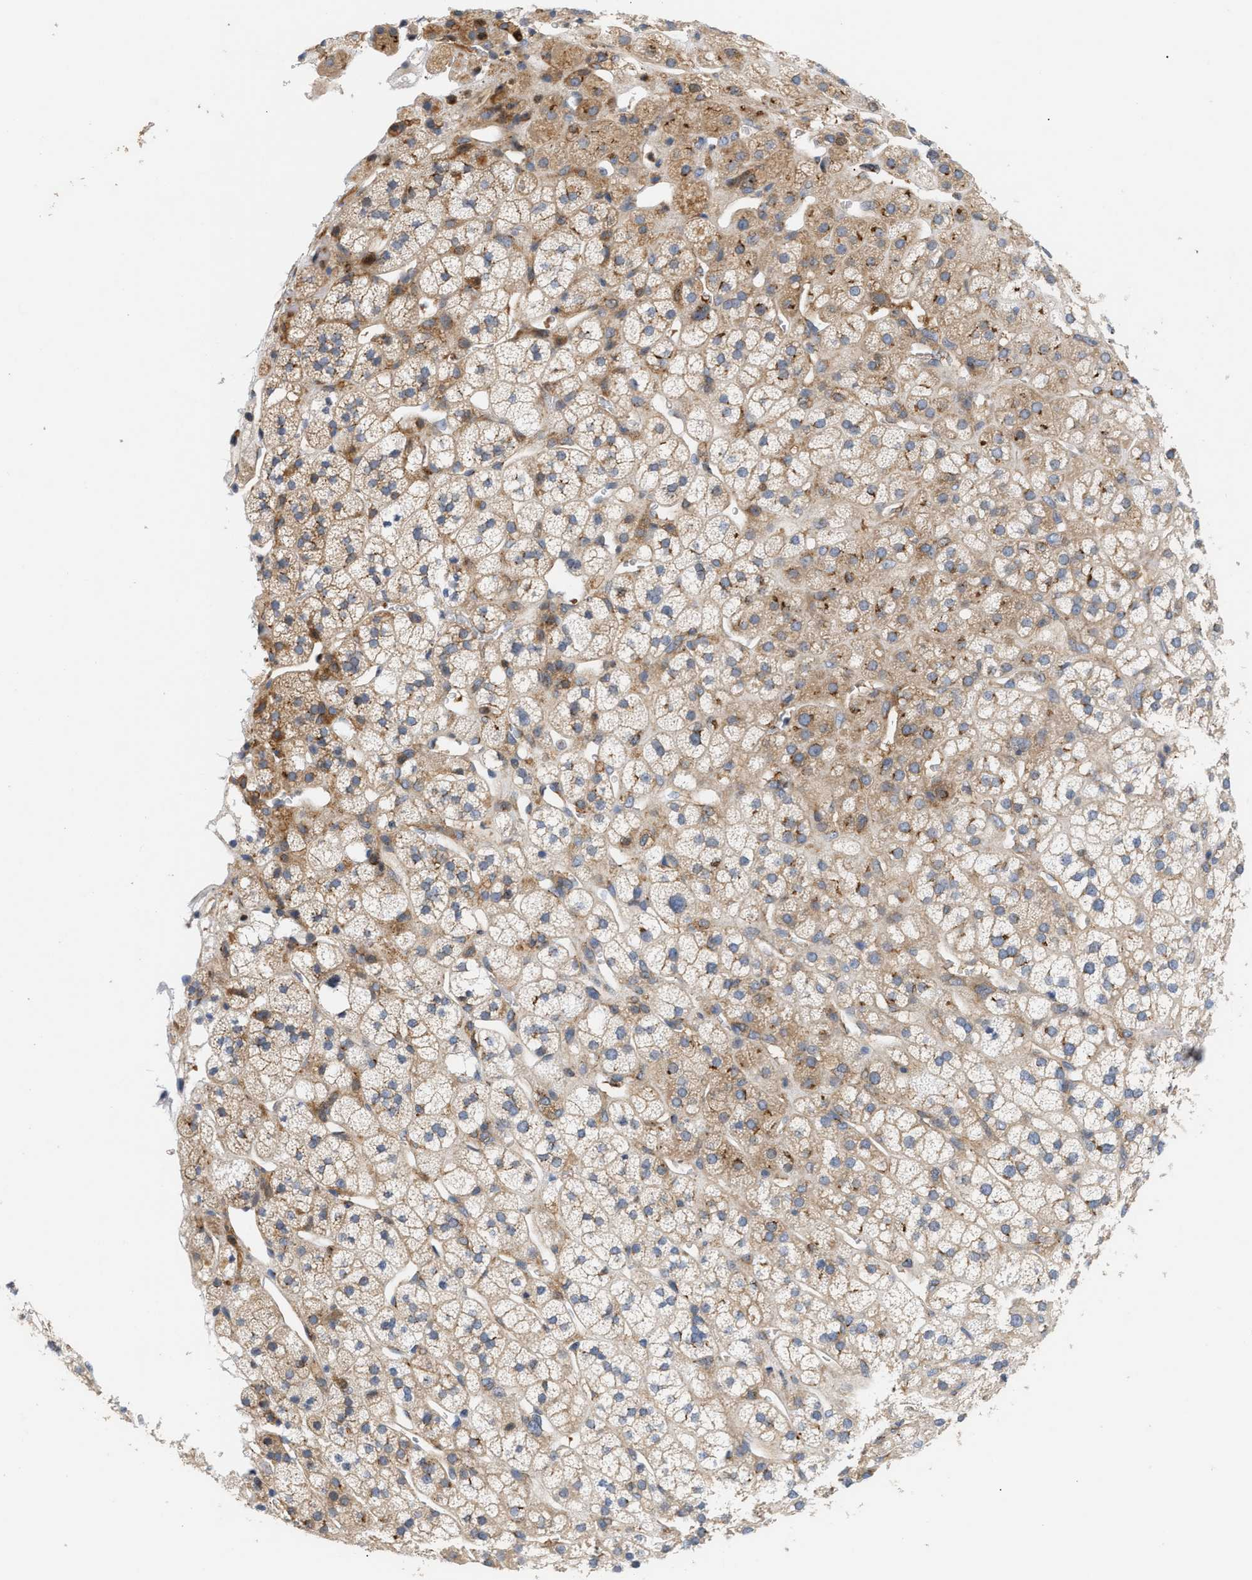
{"staining": {"intensity": "weak", "quantity": ">75%", "location": "cytoplasmic/membranous"}, "tissue": "adrenal gland", "cell_type": "Glandular cells", "image_type": "normal", "snomed": [{"axis": "morphology", "description": "Normal tissue, NOS"}, {"axis": "topography", "description": "Adrenal gland"}], "caption": "Weak cytoplasmic/membranous staining for a protein is appreciated in approximately >75% of glandular cells of unremarkable adrenal gland using immunohistochemistry.", "gene": "DBNL", "patient": {"sex": "male", "age": 56}}